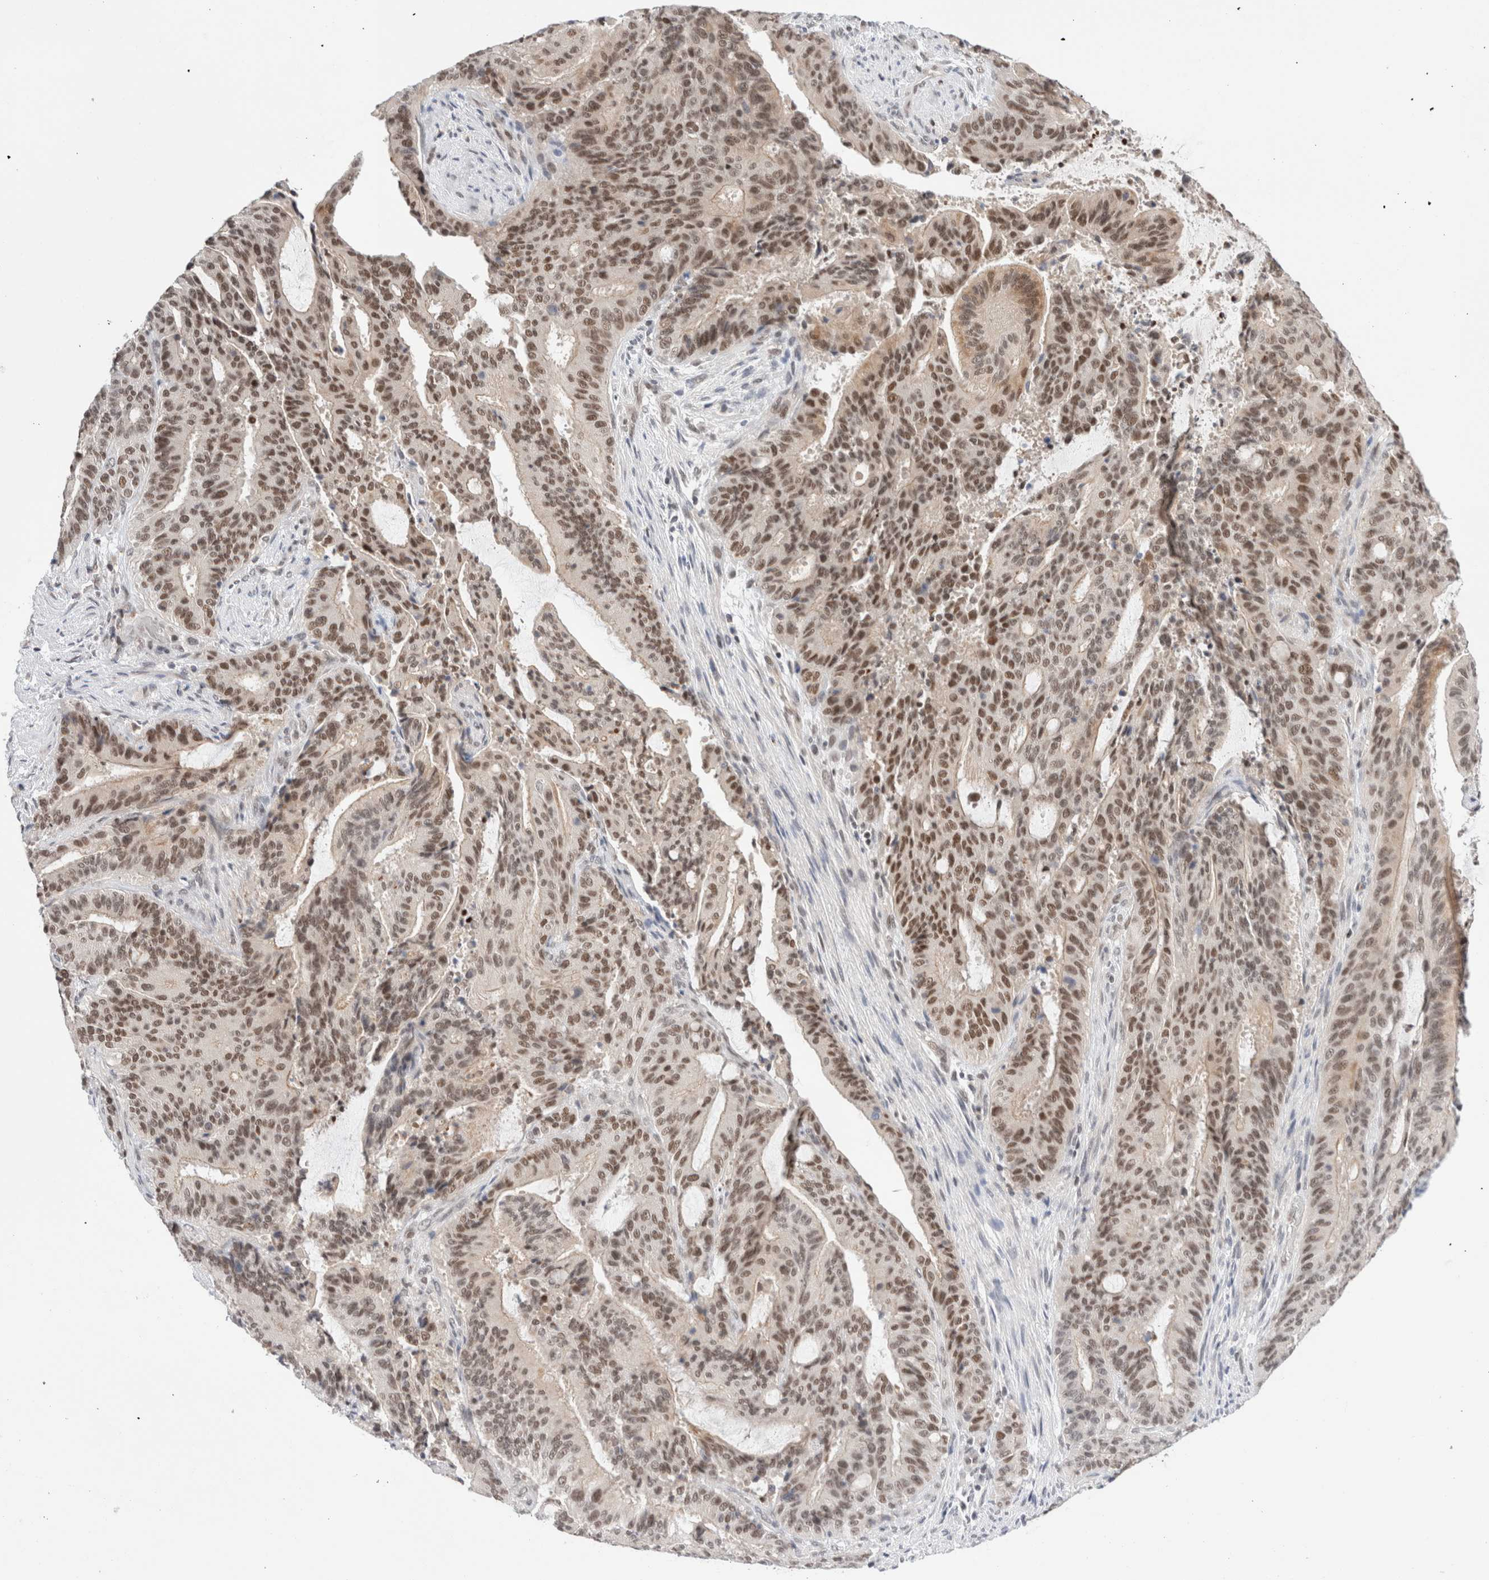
{"staining": {"intensity": "moderate", "quantity": ">75%", "location": "nuclear"}, "tissue": "liver cancer", "cell_type": "Tumor cells", "image_type": "cancer", "snomed": [{"axis": "morphology", "description": "Normal tissue, NOS"}, {"axis": "morphology", "description": "Cholangiocarcinoma"}, {"axis": "topography", "description": "Liver"}, {"axis": "topography", "description": "Peripheral nerve tissue"}], "caption": "This micrograph displays immunohistochemistry (IHC) staining of liver cancer, with medium moderate nuclear staining in about >75% of tumor cells.", "gene": "GATAD2A", "patient": {"sex": "female", "age": 73}}